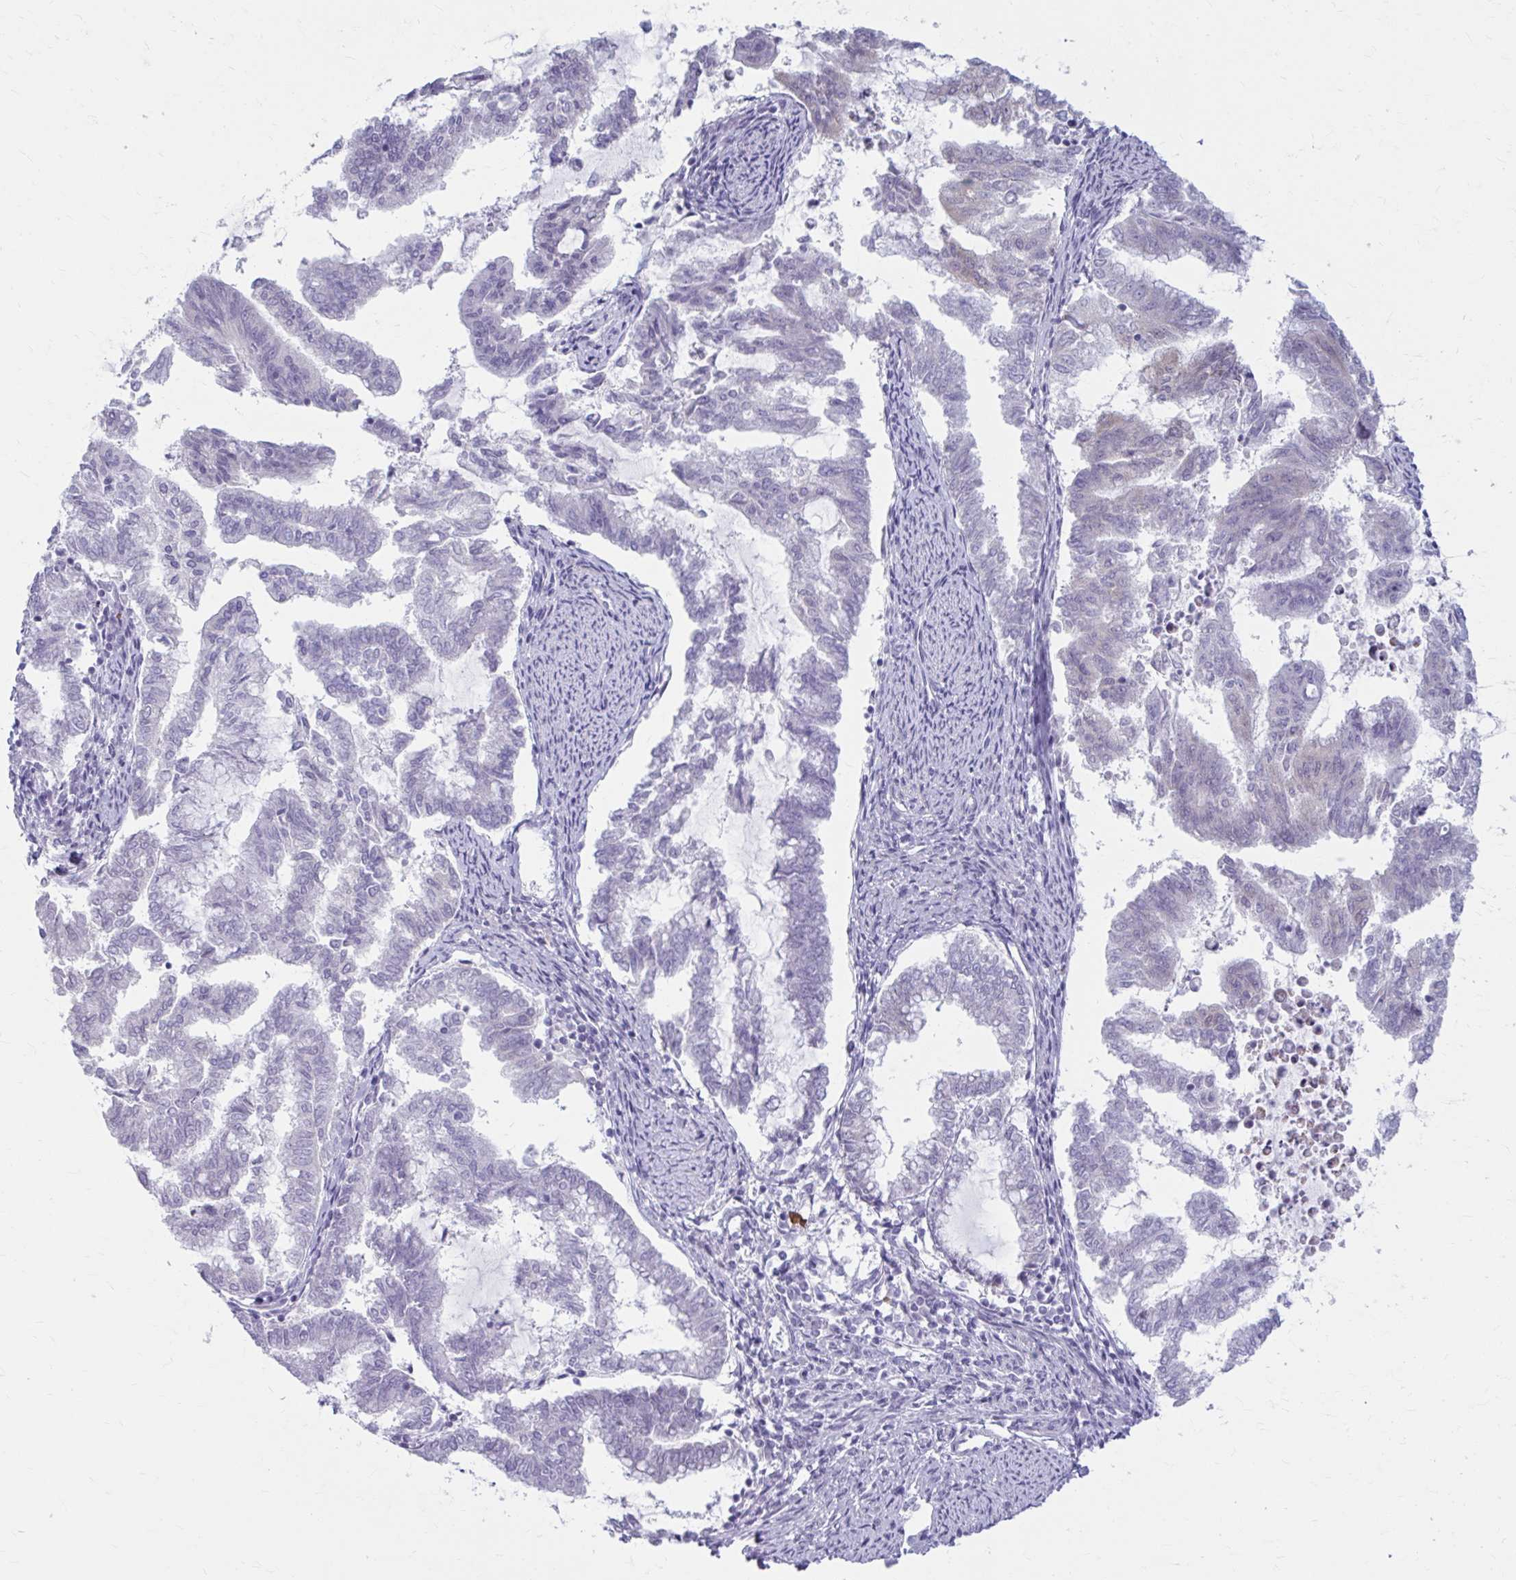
{"staining": {"intensity": "negative", "quantity": "none", "location": "none"}, "tissue": "endometrial cancer", "cell_type": "Tumor cells", "image_type": "cancer", "snomed": [{"axis": "morphology", "description": "Adenocarcinoma, NOS"}, {"axis": "topography", "description": "Endometrium"}], "caption": "Human adenocarcinoma (endometrial) stained for a protein using IHC exhibits no staining in tumor cells.", "gene": "MSMO1", "patient": {"sex": "female", "age": 79}}